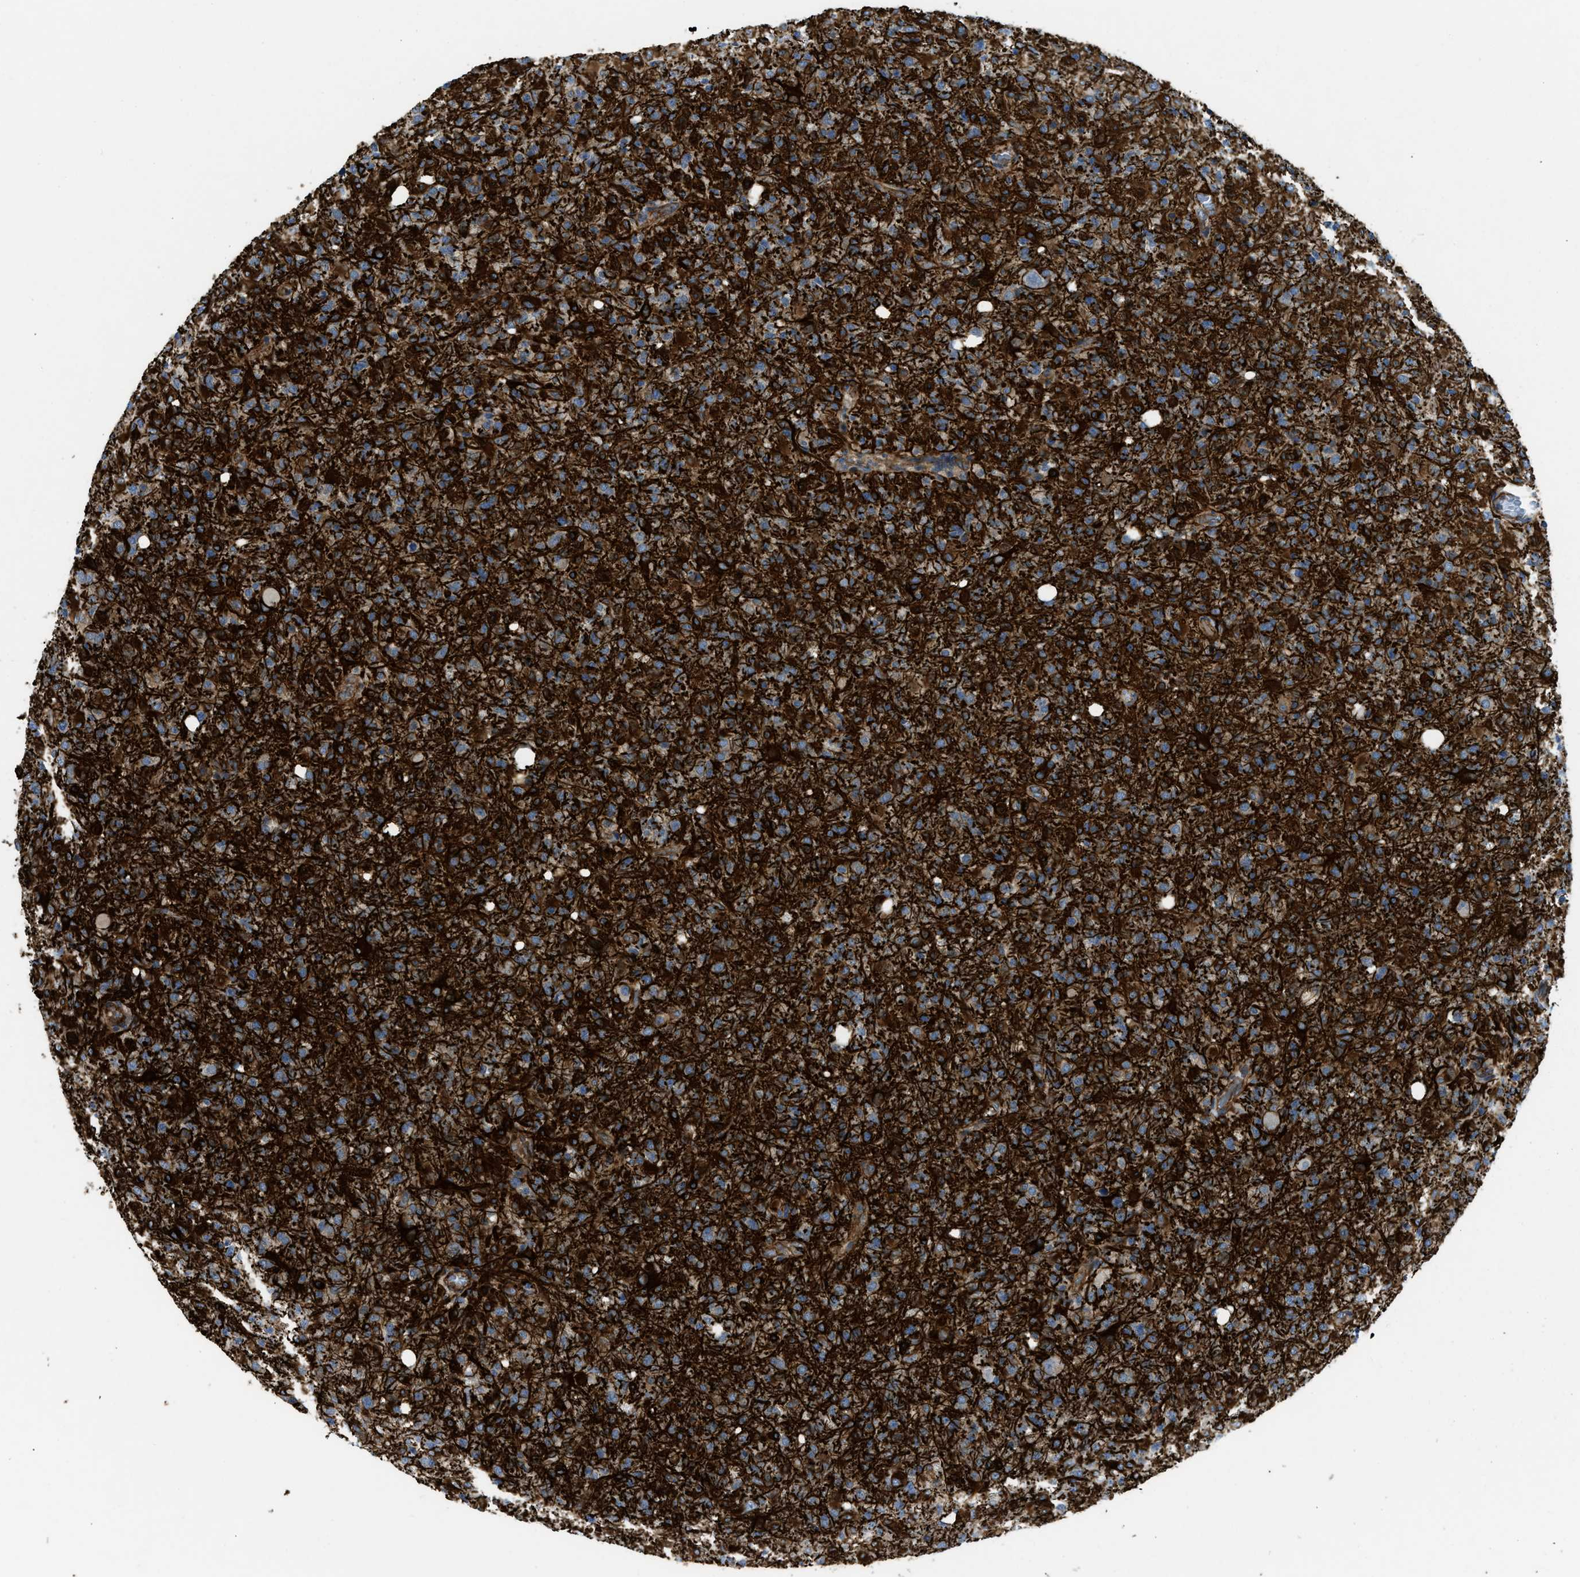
{"staining": {"intensity": "strong", "quantity": ">75%", "location": "cytoplasmic/membranous"}, "tissue": "glioma", "cell_type": "Tumor cells", "image_type": "cancer", "snomed": [{"axis": "morphology", "description": "Glioma, malignant, High grade"}, {"axis": "topography", "description": "Brain"}], "caption": "DAB immunohistochemical staining of human high-grade glioma (malignant) displays strong cytoplasmic/membranous protein staining in about >75% of tumor cells.", "gene": "NYNRIN", "patient": {"sex": "female", "age": 57}}